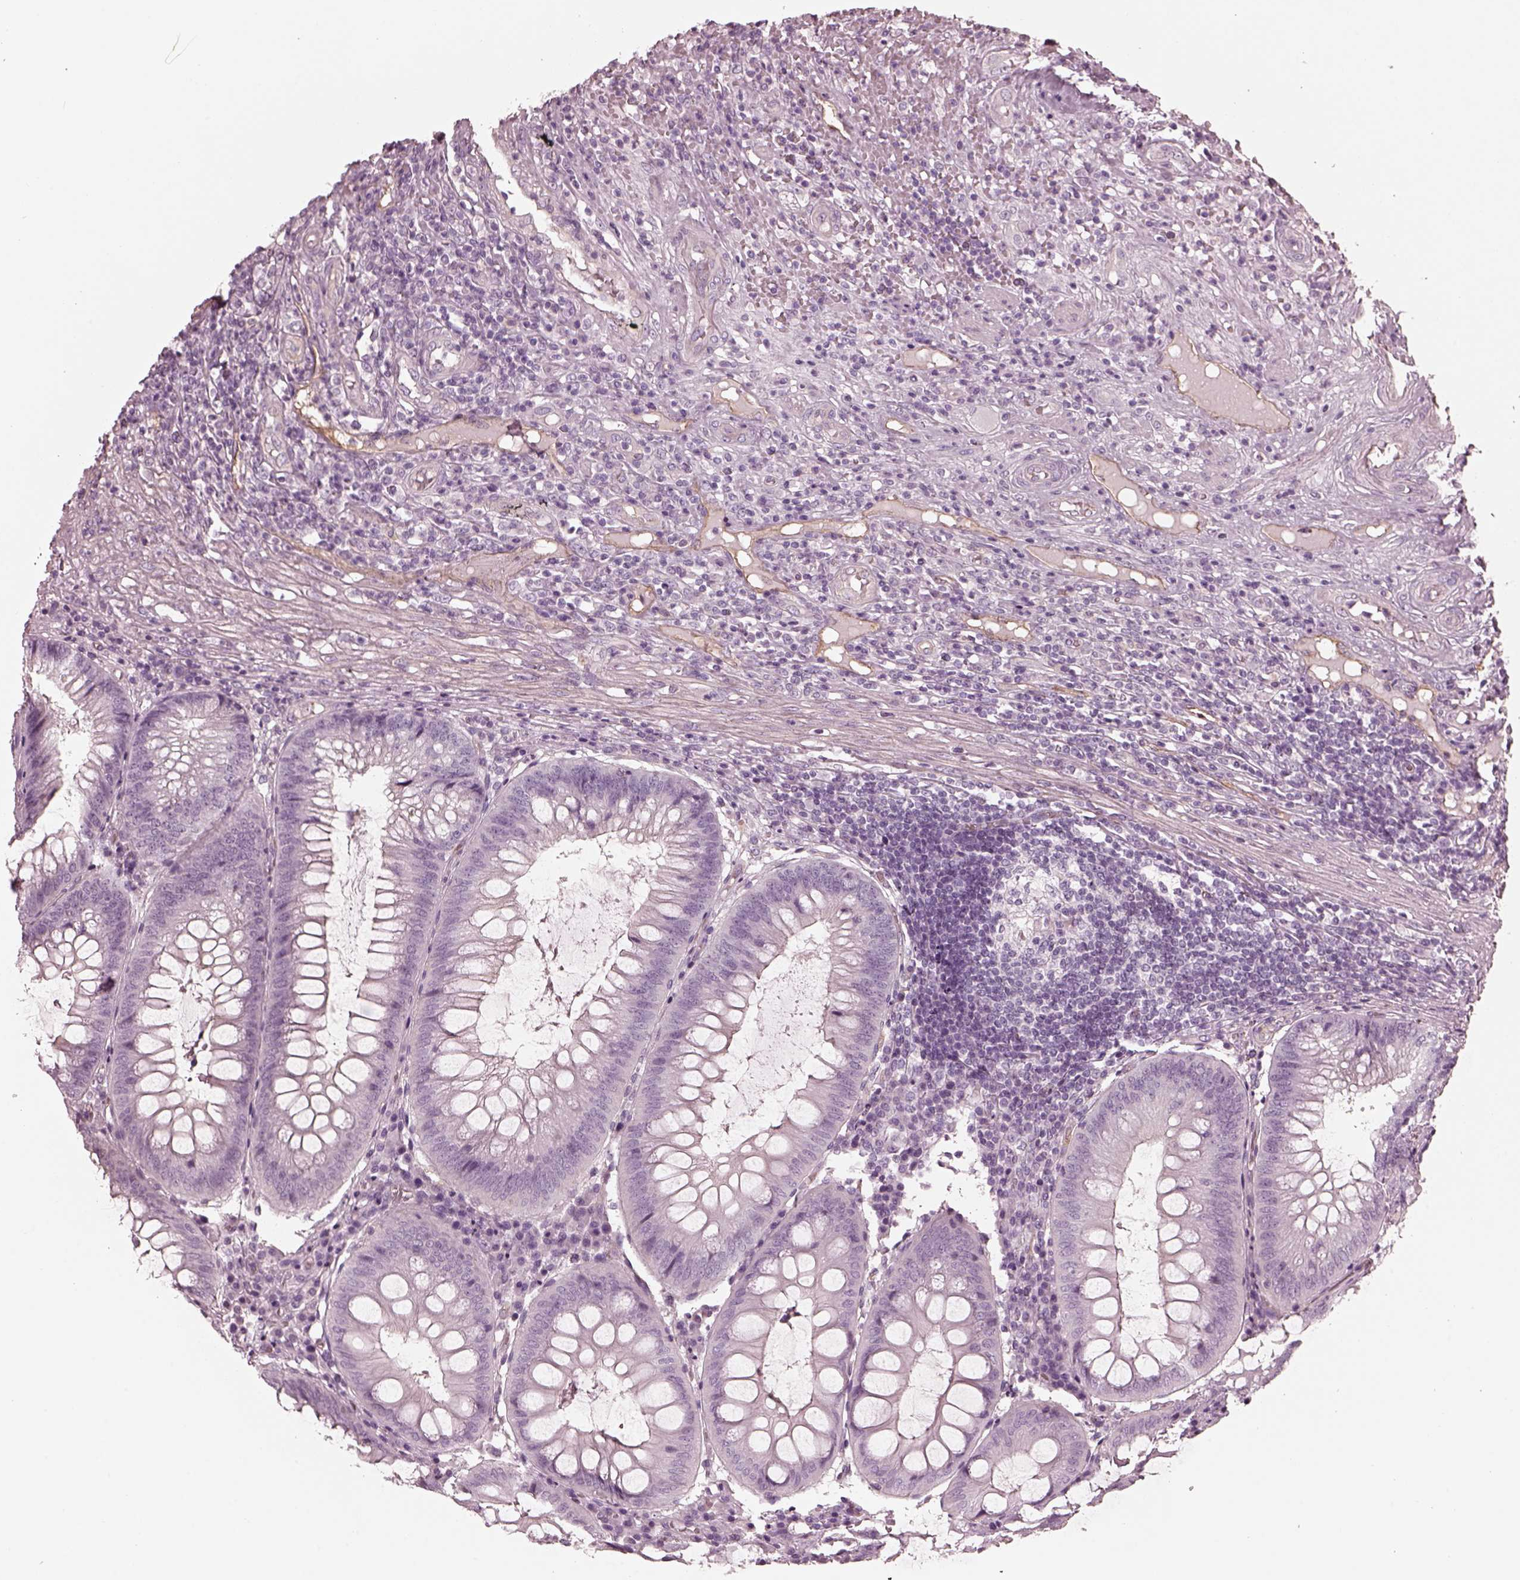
{"staining": {"intensity": "negative", "quantity": "none", "location": "none"}, "tissue": "appendix", "cell_type": "Glandular cells", "image_type": "normal", "snomed": [{"axis": "morphology", "description": "Normal tissue, NOS"}, {"axis": "morphology", "description": "Inflammation, NOS"}, {"axis": "topography", "description": "Appendix"}], "caption": "The photomicrograph shows no staining of glandular cells in unremarkable appendix.", "gene": "EIF4E1B", "patient": {"sex": "male", "age": 16}}